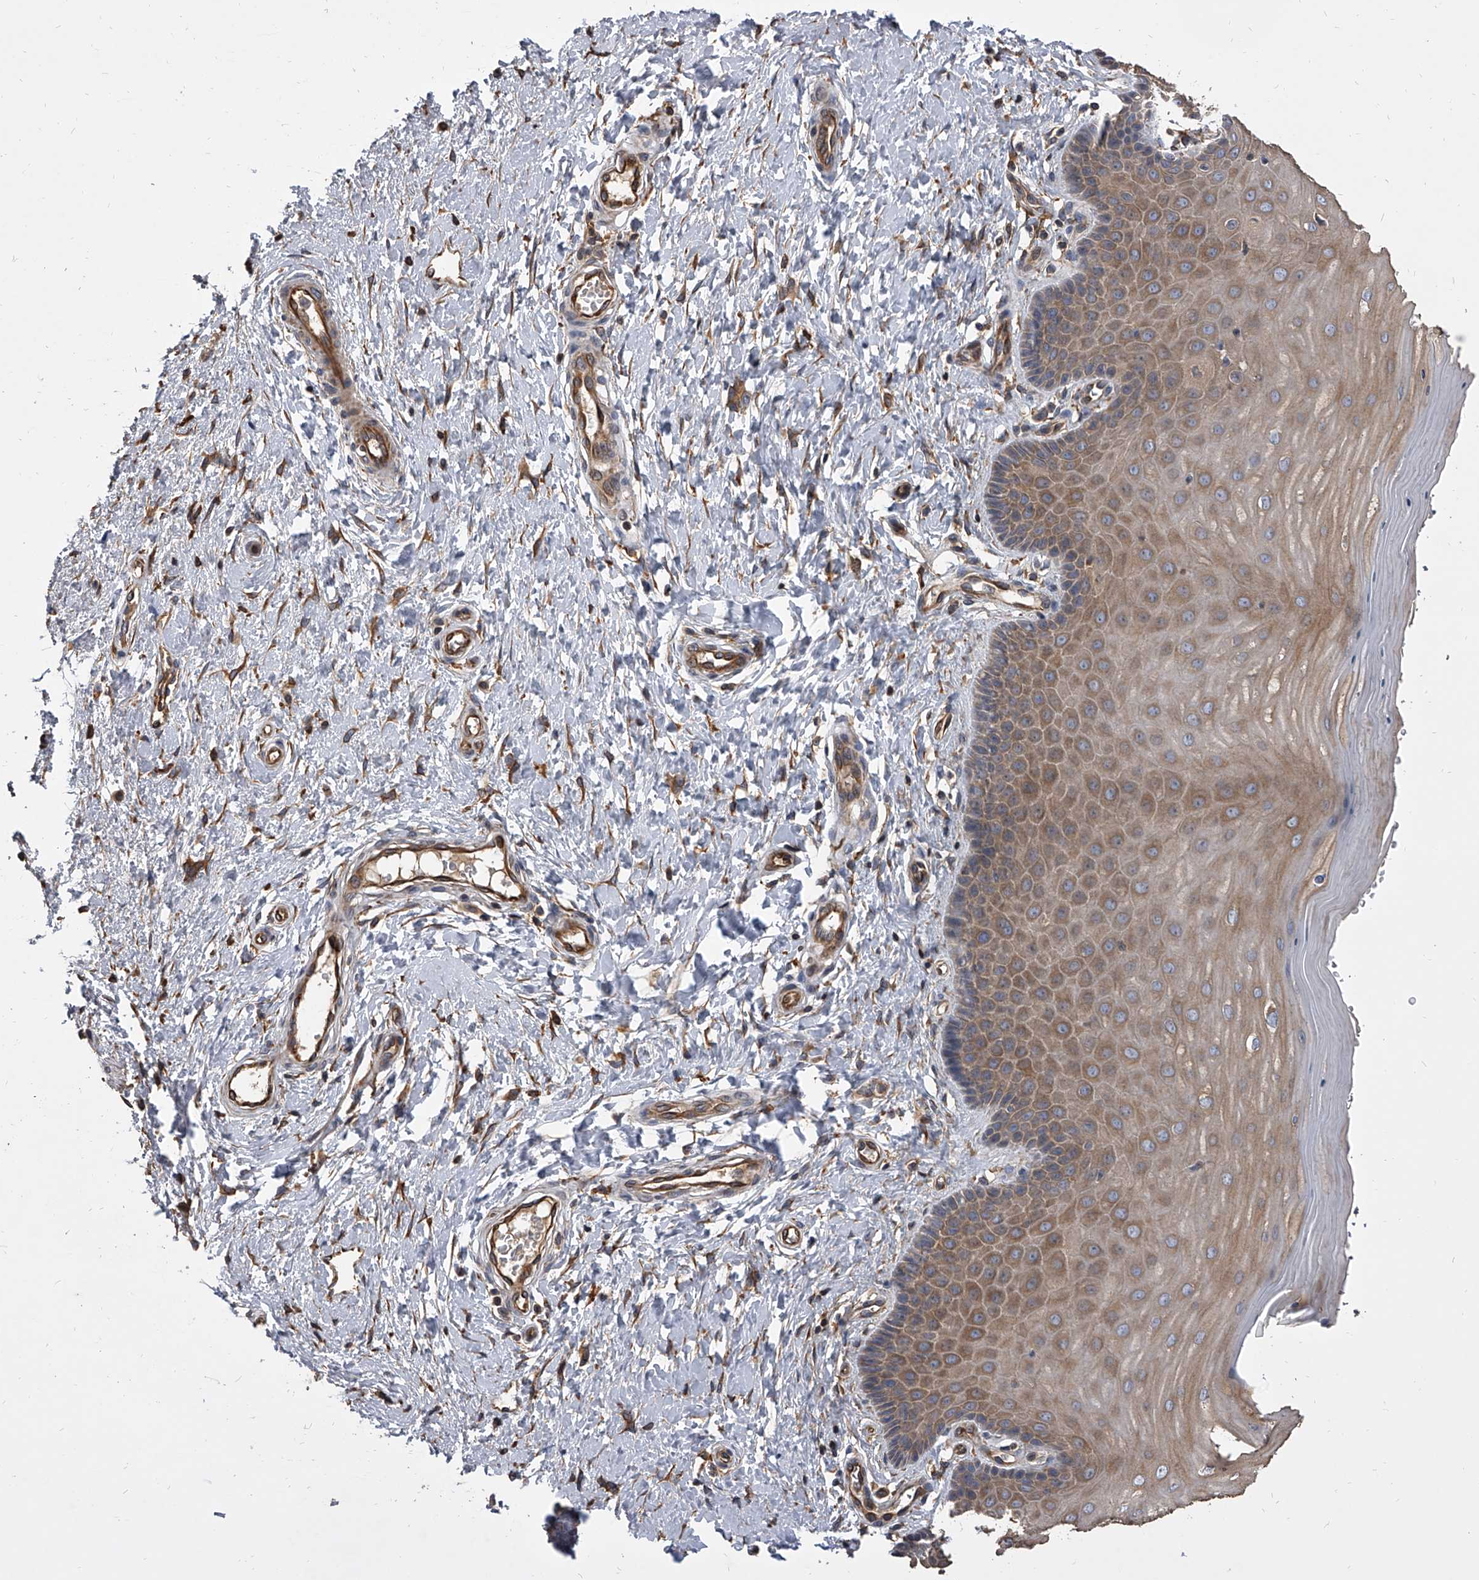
{"staining": {"intensity": "weak", "quantity": "25%-75%", "location": "cytoplasmic/membranous"}, "tissue": "cervix", "cell_type": "Glandular cells", "image_type": "normal", "snomed": [{"axis": "morphology", "description": "Normal tissue, NOS"}, {"axis": "topography", "description": "Cervix"}], "caption": "Glandular cells exhibit weak cytoplasmic/membranous staining in approximately 25%-75% of cells in normal cervix. The protein of interest is stained brown, and the nuclei are stained in blue (DAB IHC with brightfield microscopy, high magnification).", "gene": "EXOC4", "patient": {"sex": "female", "age": 55}}